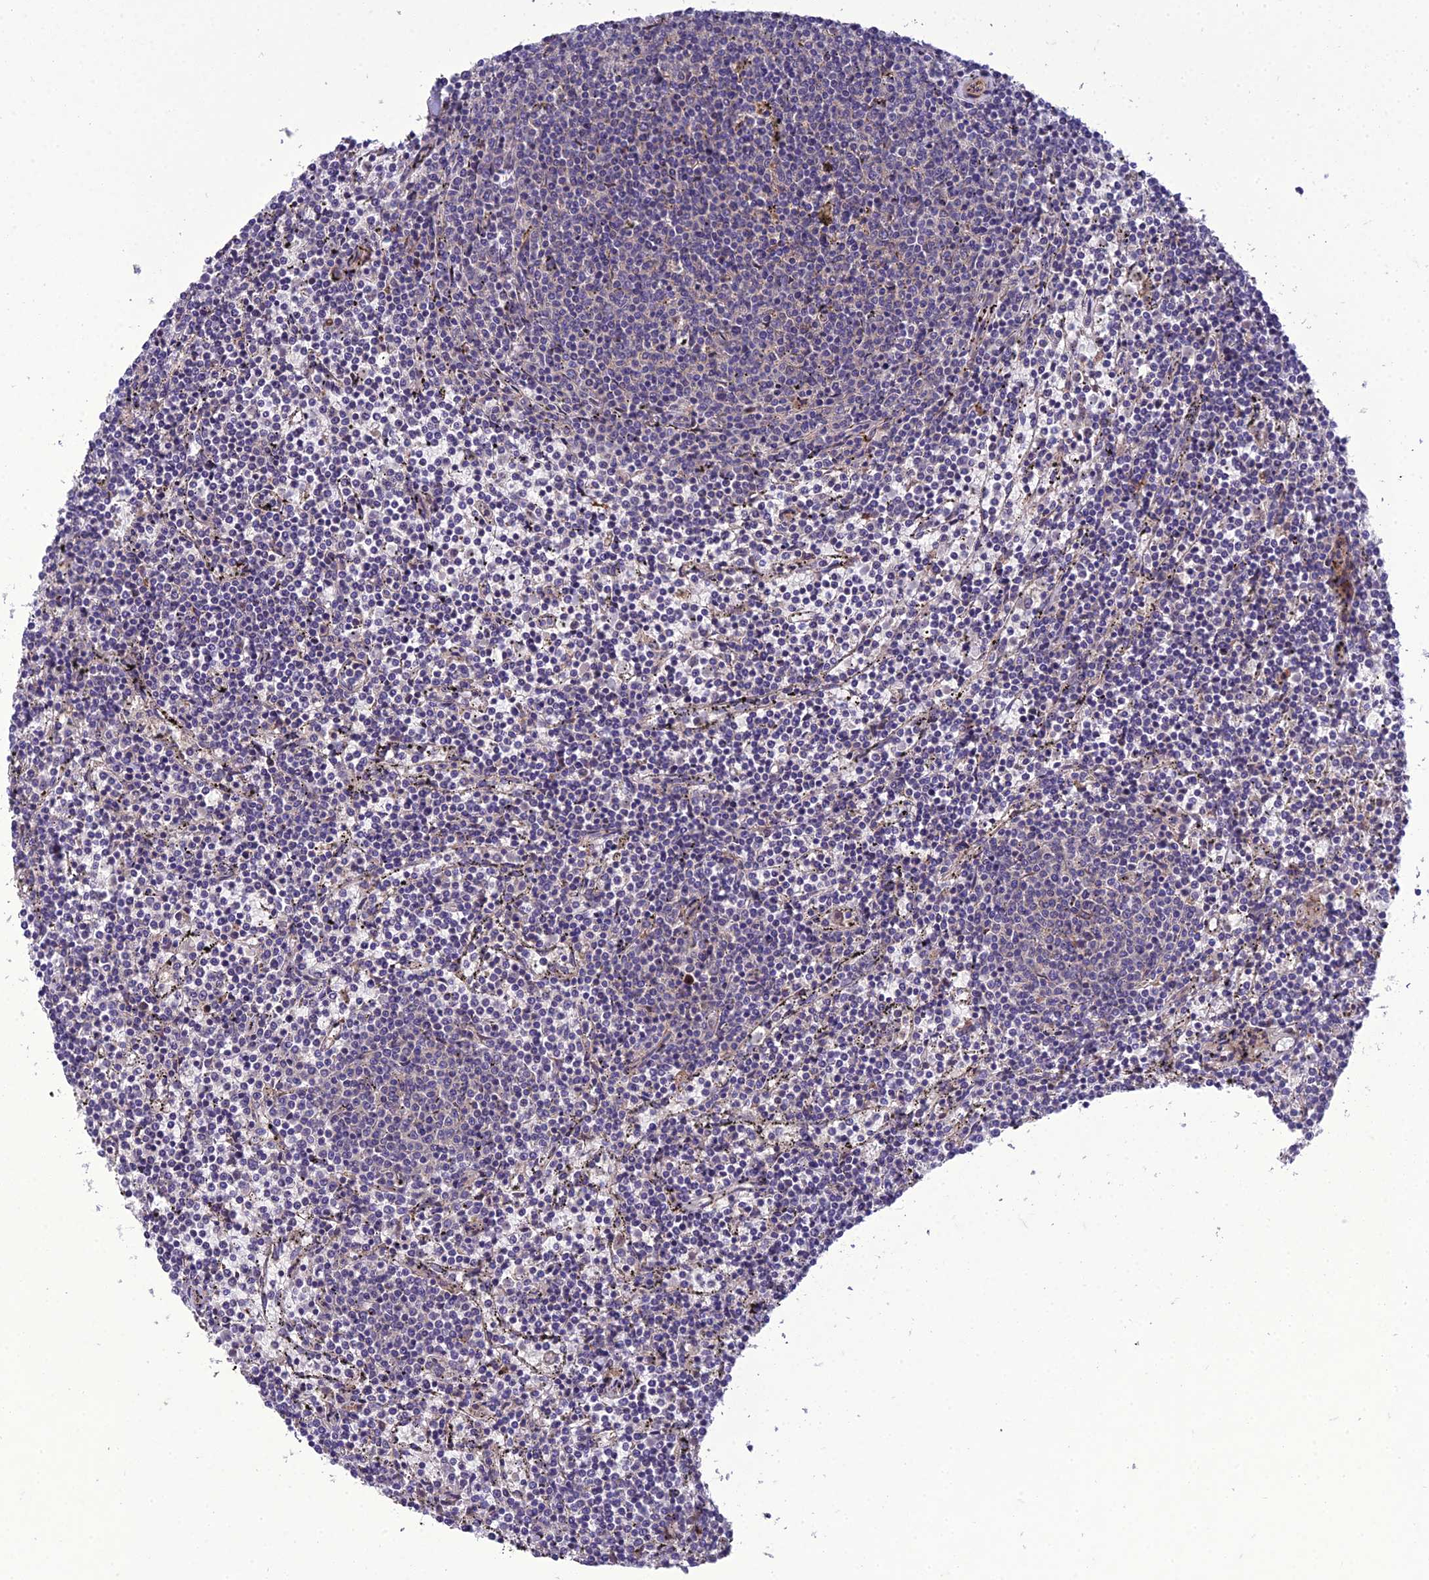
{"staining": {"intensity": "negative", "quantity": "none", "location": "none"}, "tissue": "lymphoma", "cell_type": "Tumor cells", "image_type": "cancer", "snomed": [{"axis": "morphology", "description": "Malignant lymphoma, non-Hodgkin's type, Low grade"}, {"axis": "topography", "description": "Spleen"}], "caption": "Tumor cells show no significant staining in malignant lymphoma, non-Hodgkin's type (low-grade). (DAB immunohistochemistry visualized using brightfield microscopy, high magnification).", "gene": "ADIPOR2", "patient": {"sex": "female", "age": 50}}